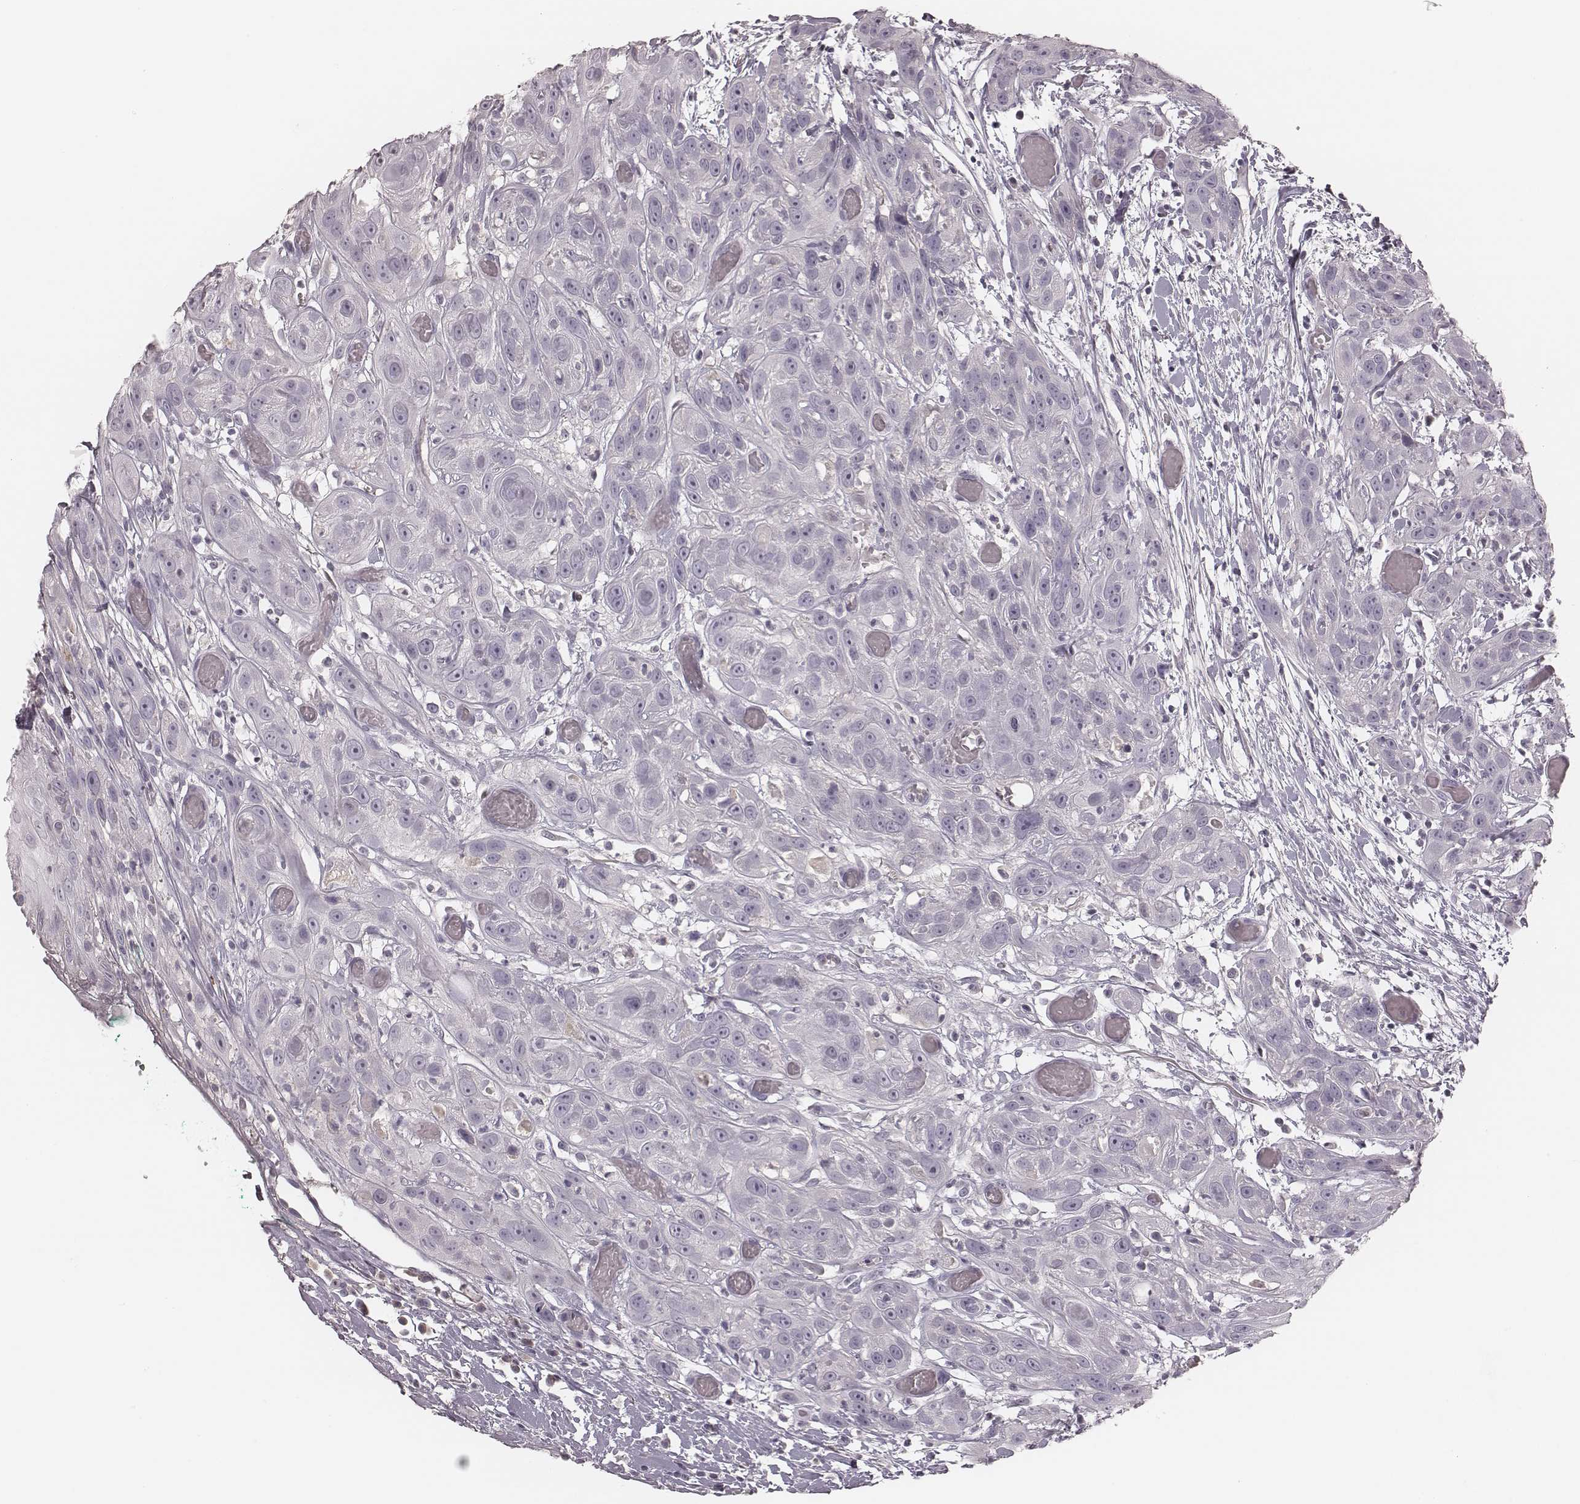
{"staining": {"intensity": "negative", "quantity": "none", "location": "none"}, "tissue": "head and neck cancer", "cell_type": "Tumor cells", "image_type": "cancer", "snomed": [{"axis": "morphology", "description": "Normal tissue, NOS"}, {"axis": "morphology", "description": "Squamous cell carcinoma, NOS"}, {"axis": "topography", "description": "Oral tissue"}, {"axis": "topography", "description": "Salivary gland"}, {"axis": "topography", "description": "Head-Neck"}], "caption": "High power microscopy micrograph of an immunohistochemistry micrograph of squamous cell carcinoma (head and neck), revealing no significant positivity in tumor cells. (Stains: DAB immunohistochemistry (IHC) with hematoxylin counter stain, Microscopy: brightfield microscopy at high magnification).", "gene": "SMIM24", "patient": {"sex": "female", "age": 62}}